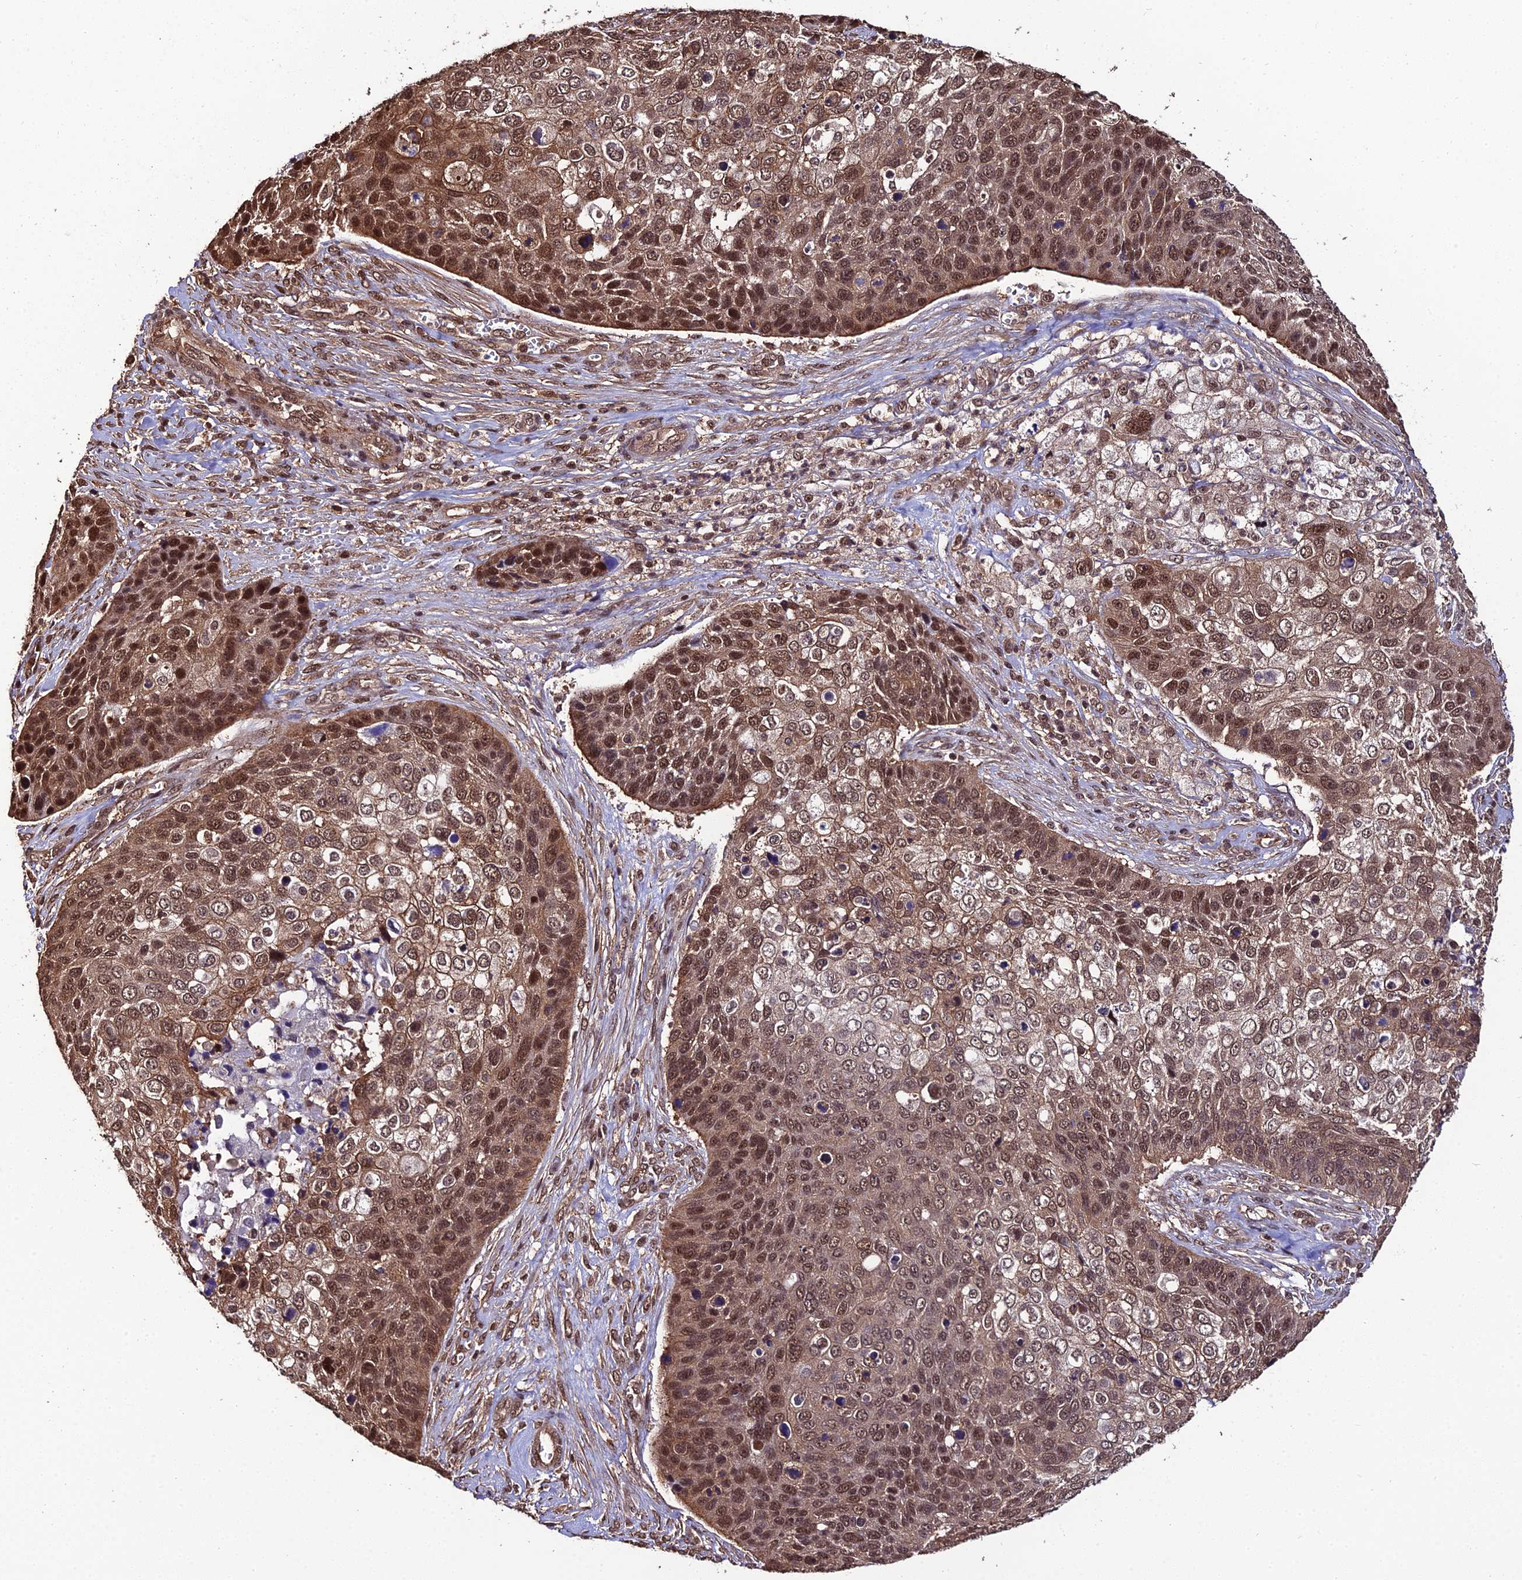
{"staining": {"intensity": "moderate", "quantity": ">75%", "location": "cytoplasmic/membranous,nuclear"}, "tissue": "skin cancer", "cell_type": "Tumor cells", "image_type": "cancer", "snomed": [{"axis": "morphology", "description": "Basal cell carcinoma"}, {"axis": "topography", "description": "Skin"}], "caption": "A medium amount of moderate cytoplasmic/membranous and nuclear expression is appreciated in approximately >75% of tumor cells in skin cancer (basal cell carcinoma) tissue.", "gene": "PPP4C", "patient": {"sex": "female", "age": 74}}